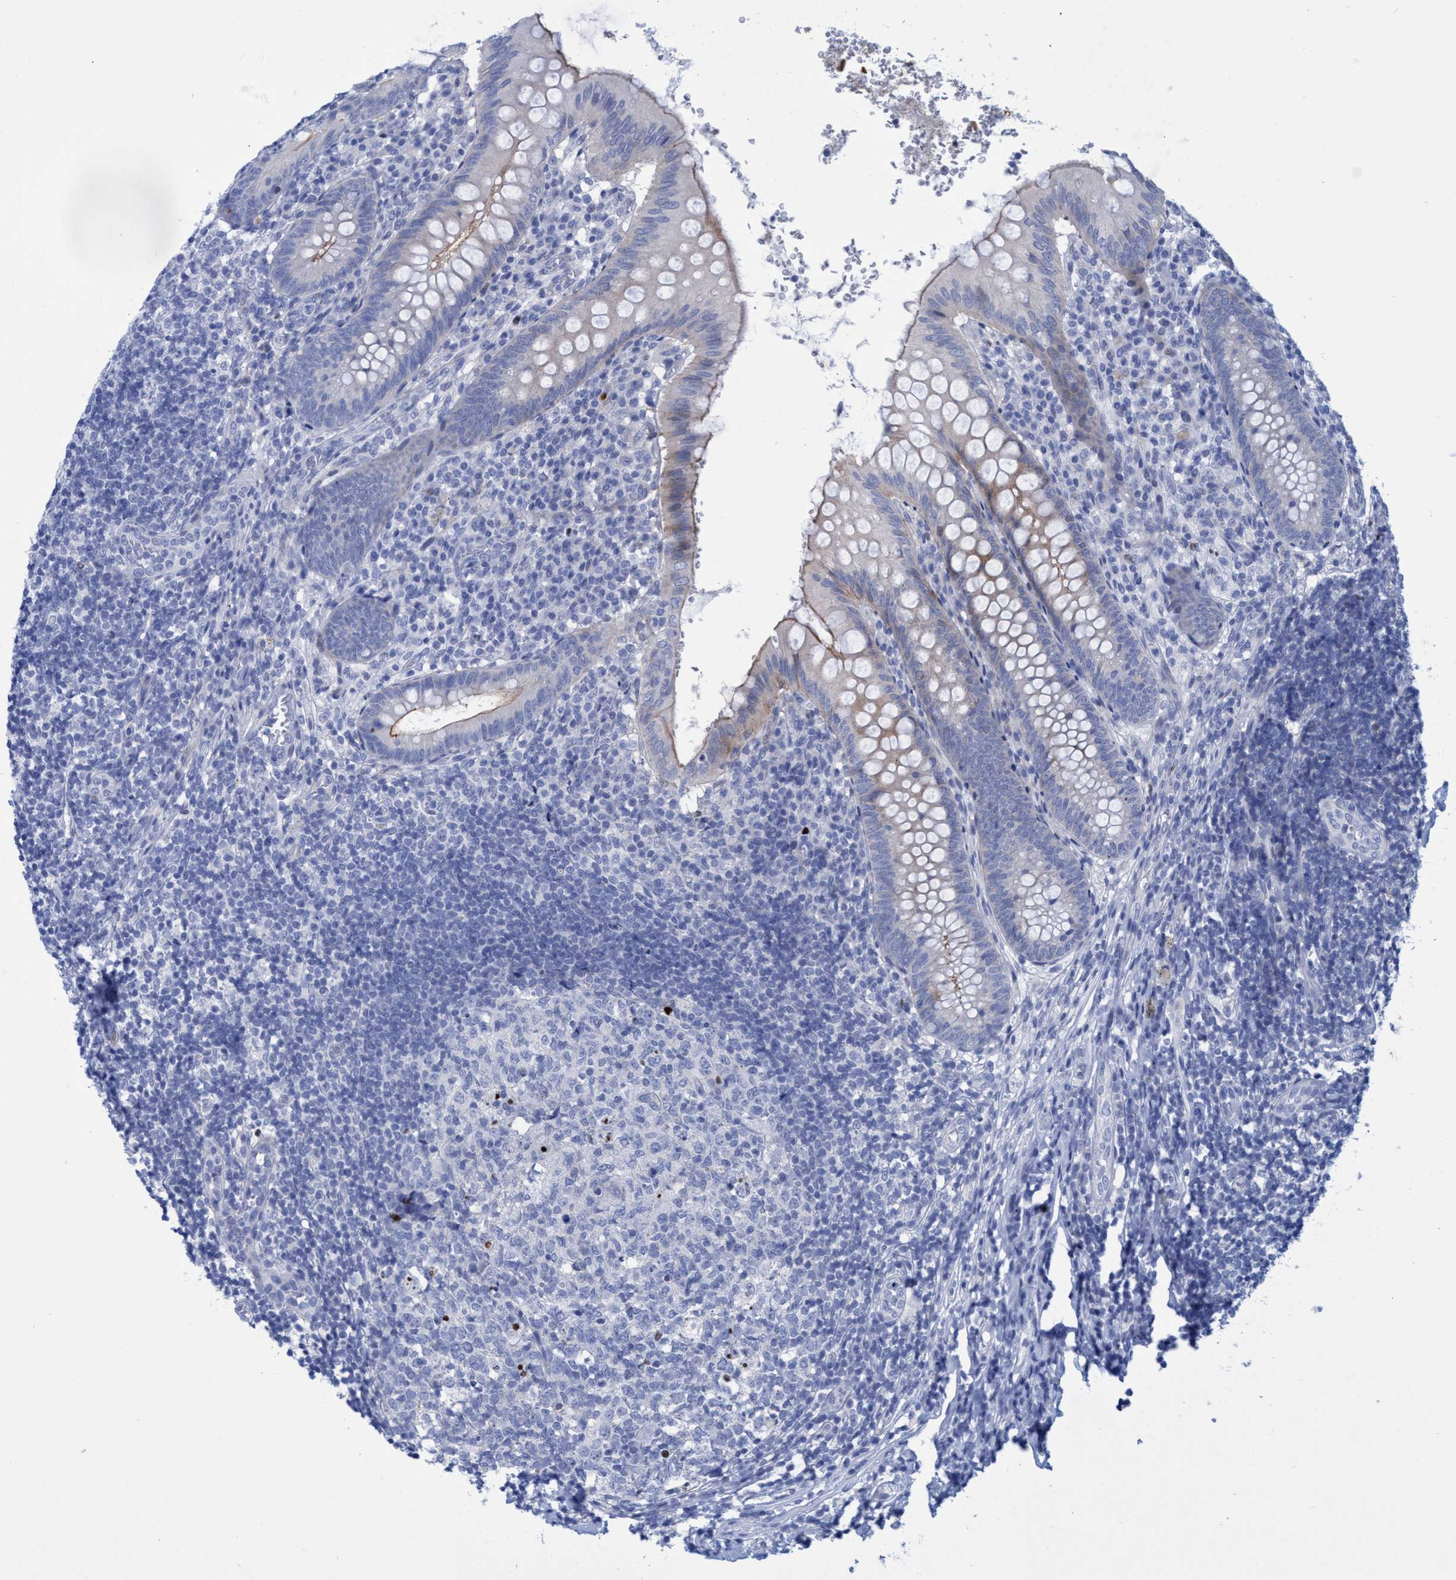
{"staining": {"intensity": "moderate", "quantity": "25%-75%", "location": "cytoplasmic/membranous"}, "tissue": "appendix", "cell_type": "Glandular cells", "image_type": "normal", "snomed": [{"axis": "morphology", "description": "Normal tissue, NOS"}, {"axis": "topography", "description": "Appendix"}], "caption": "Moderate cytoplasmic/membranous protein staining is appreciated in approximately 25%-75% of glandular cells in appendix. Using DAB (3,3'-diaminobenzidine) (brown) and hematoxylin (blue) stains, captured at high magnification using brightfield microscopy.", "gene": "R3HCC1", "patient": {"sex": "male", "age": 8}}